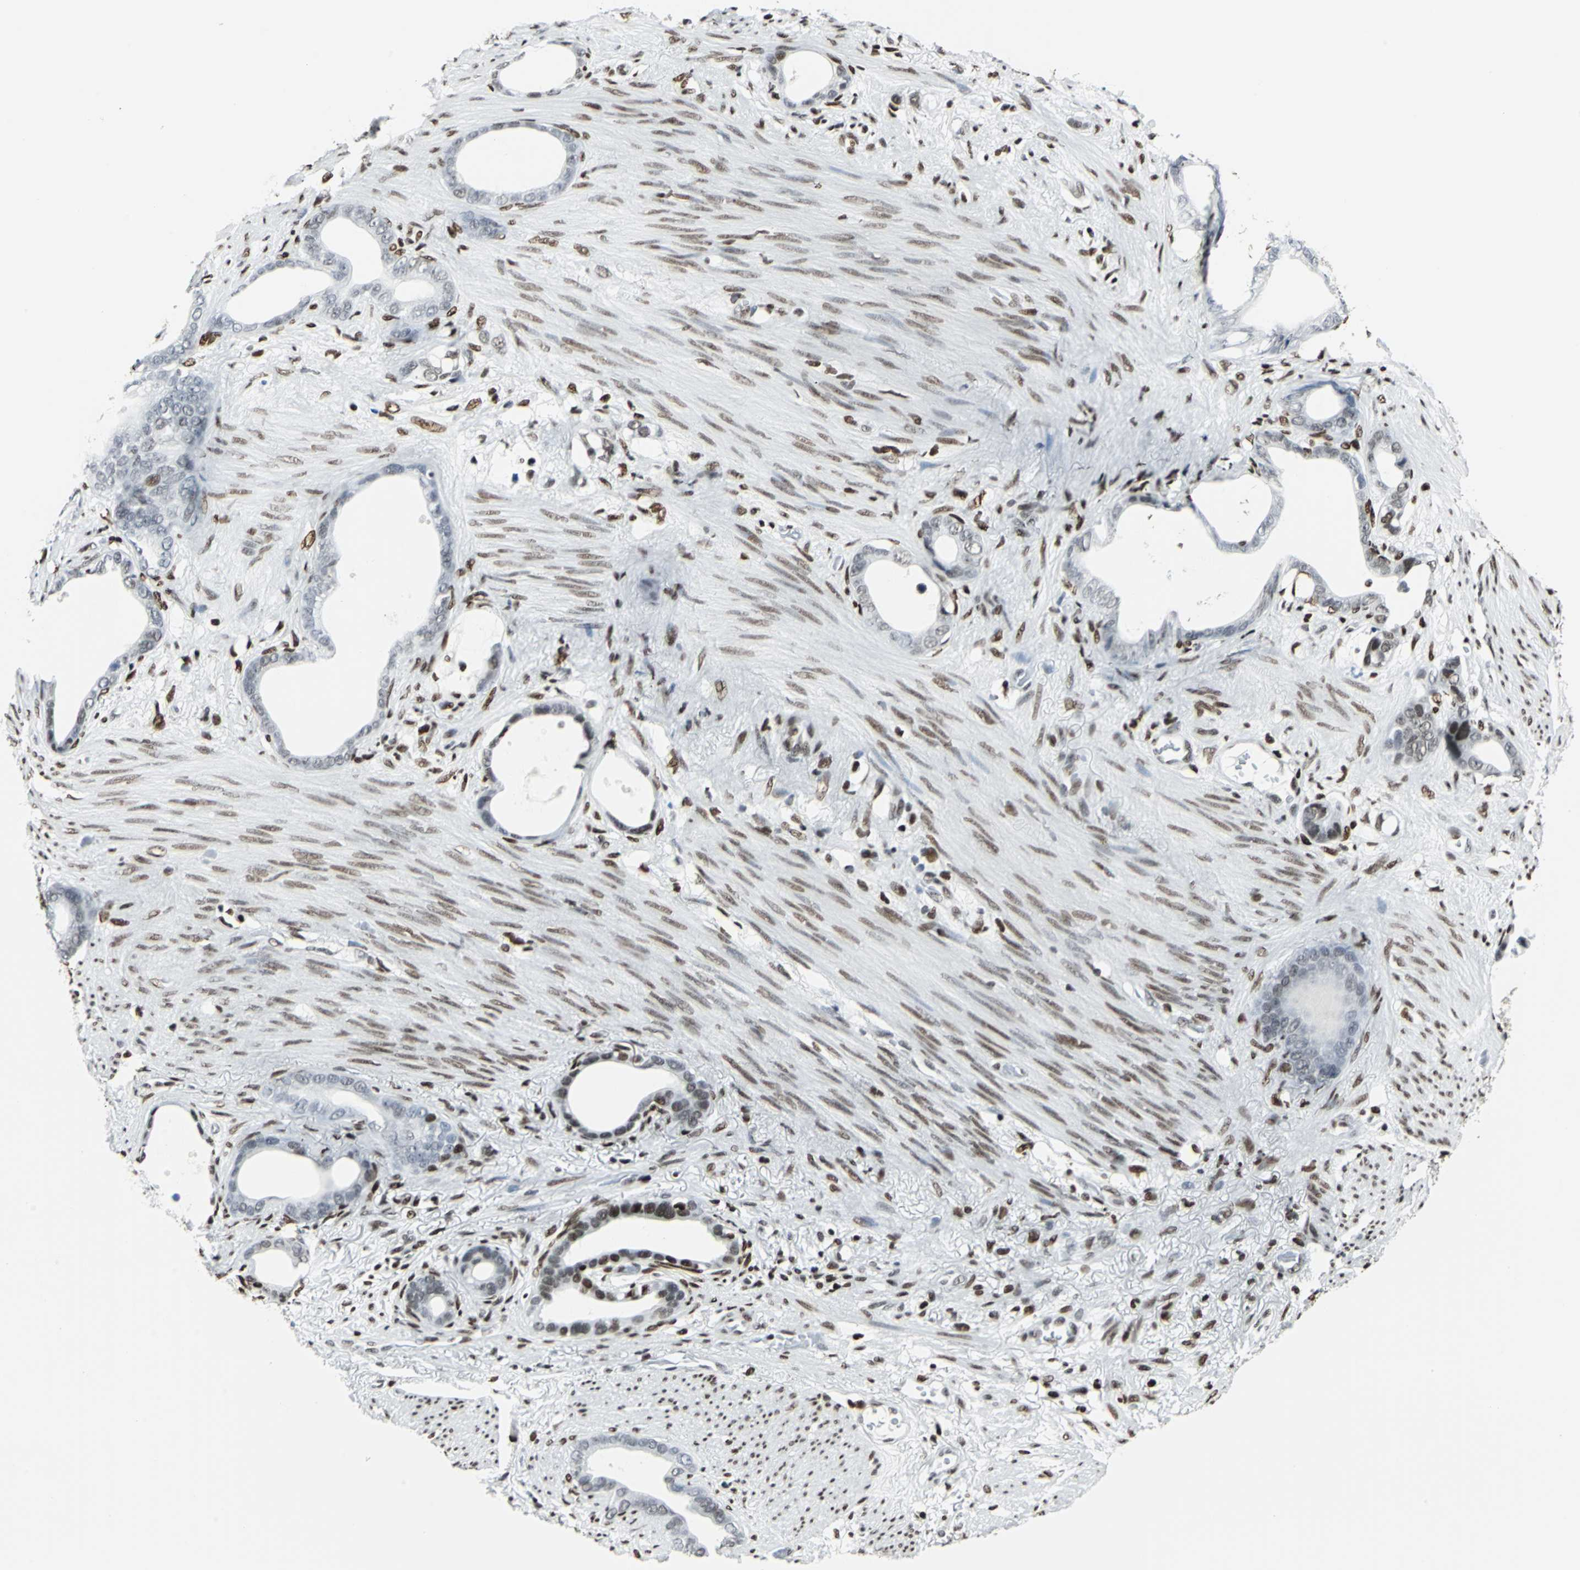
{"staining": {"intensity": "strong", "quantity": "<25%", "location": "nuclear"}, "tissue": "stomach cancer", "cell_type": "Tumor cells", "image_type": "cancer", "snomed": [{"axis": "morphology", "description": "Adenocarcinoma, NOS"}, {"axis": "topography", "description": "Stomach"}], "caption": "Human stomach cancer stained with a protein marker reveals strong staining in tumor cells.", "gene": "HDAC2", "patient": {"sex": "female", "age": 75}}